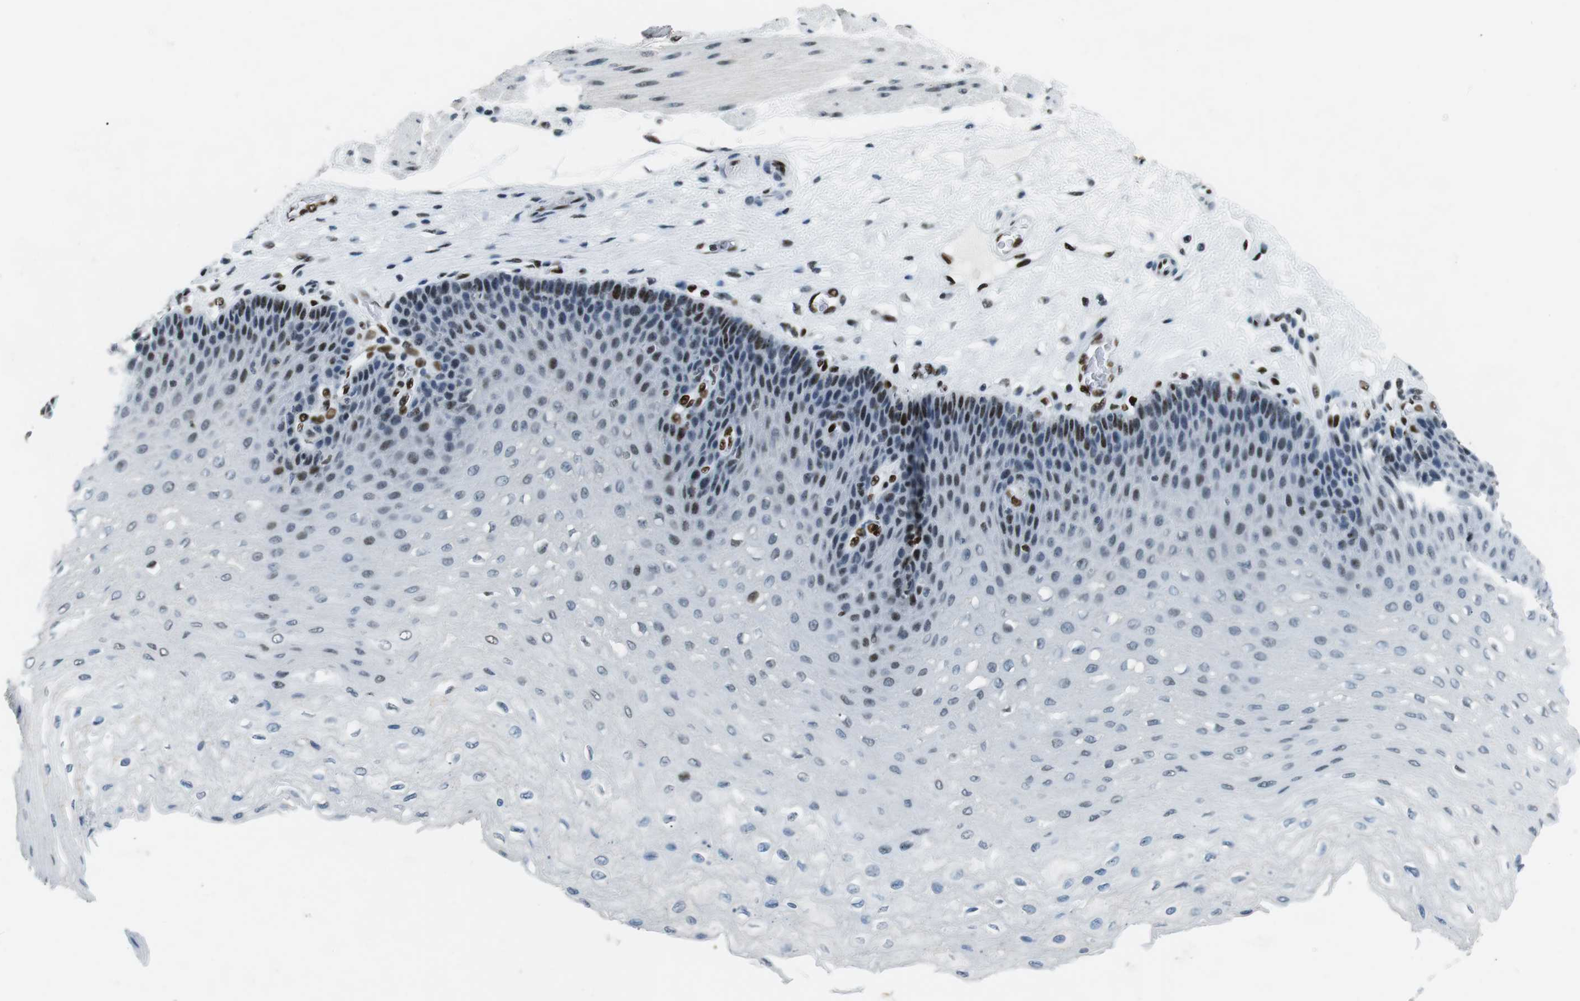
{"staining": {"intensity": "strong", "quantity": "<25%", "location": "nuclear"}, "tissue": "esophagus", "cell_type": "Squamous epithelial cells", "image_type": "normal", "snomed": [{"axis": "morphology", "description": "Normal tissue, NOS"}, {"axis": "topography", "description": "Esophagus"}], "caption": "Strong nuclear positivity is identified in approximately <25% of squamous epithelial cells in unremarkable esophagus.", "gene": "PML", "patient": {"sex": "female", "age": 72}}